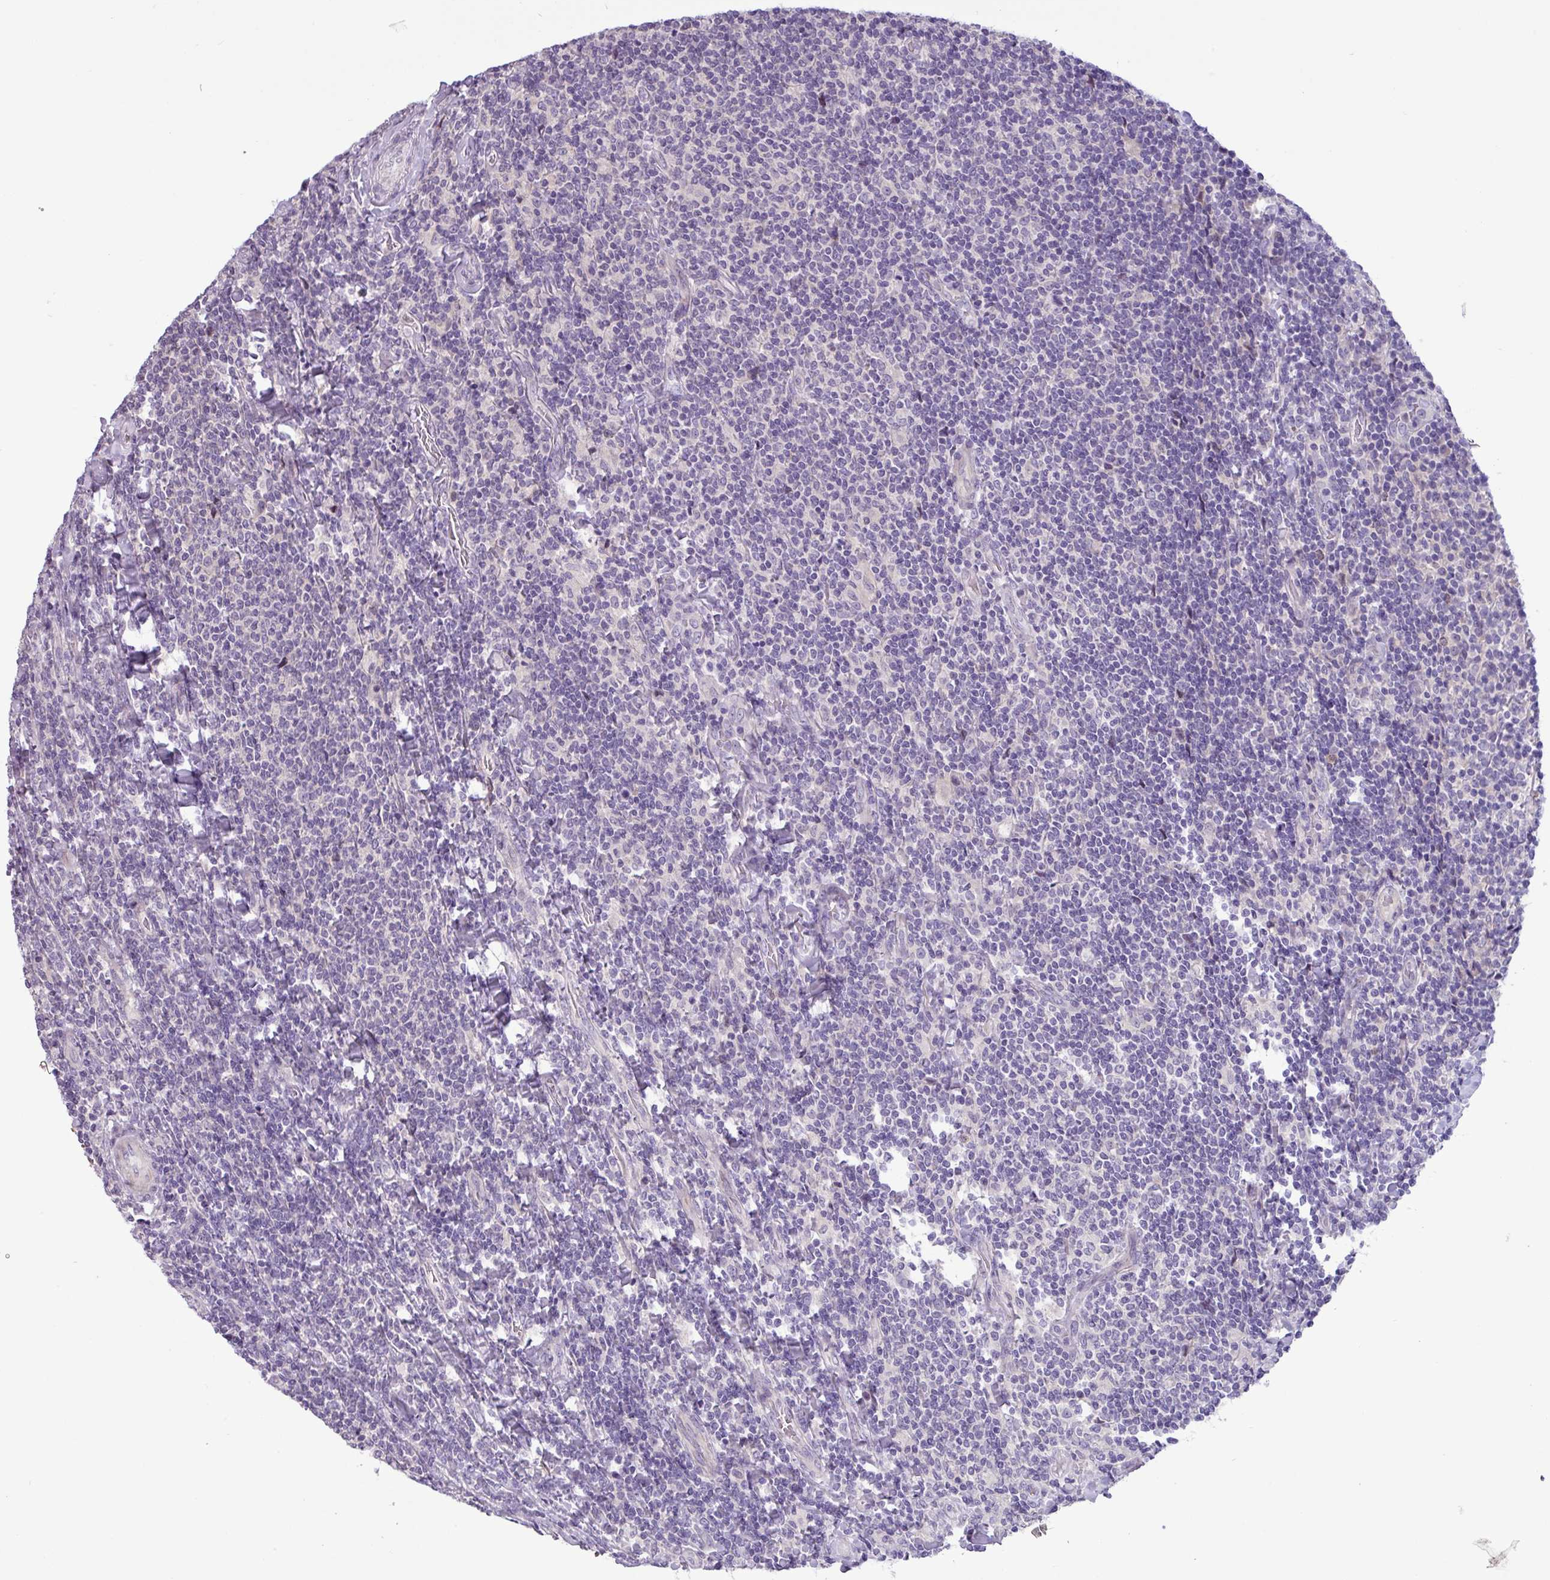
{"staining": {"intensity": "negative", "quantity": "none", "location": "none"}, "tissue": "lymphoma", "cell_type": "Tumor cells", "image_type": "cancer", "snomed": [{"axis": "morphology", "description": "Malignant lymphoma, non-Hodgkin's type, Low grade"}, {"axis": "topography", "description": "Lymph node"}], "caption": "IHC of low-grade malignant lymphoma, non-Hodgkin's type demonstrates no expression in tumor cells.", "gene": "PNLDC1", "patient": {"sex": "male", "age": 52}}